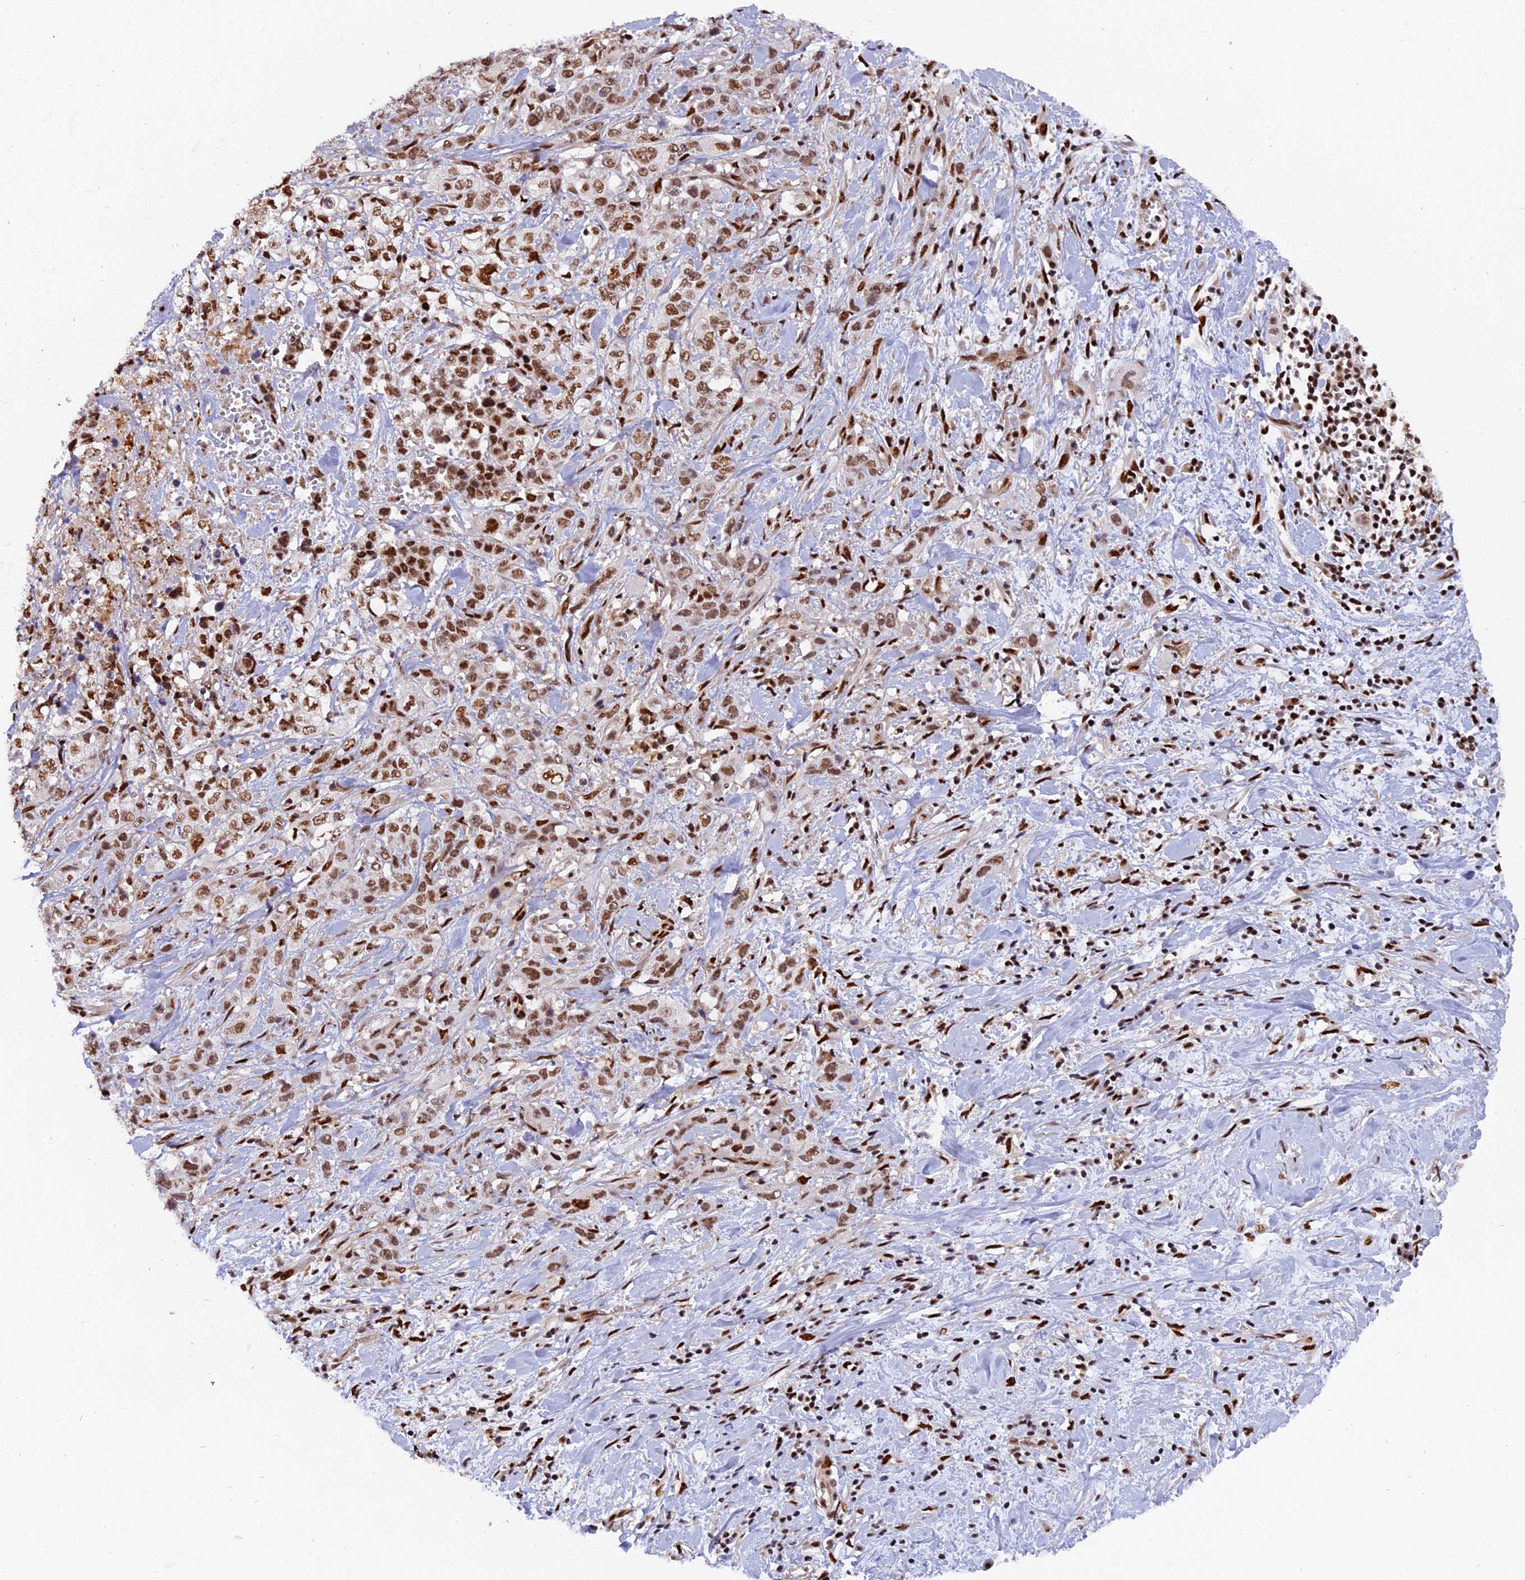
{"staining": {"intensity": "moderate", "quantity": ">75%", "location": "nuclear"}, "tissue": "stomach cancer", "cell_type": "Tumor cells", "image_type": "cancer", "snomed": [{"axis": "morphology", "description": "Adenocarcinoma, NOS"}, {"axis": "topography", "description": "Stomach, upper"}], "caption": "Tumor cells demonstrate moderate nuclear staining in approximately >75% of cells in adenocarcinoma (stomach).", "gene": "RAMAC", "patient": {"sex": "male", "age": 62}}